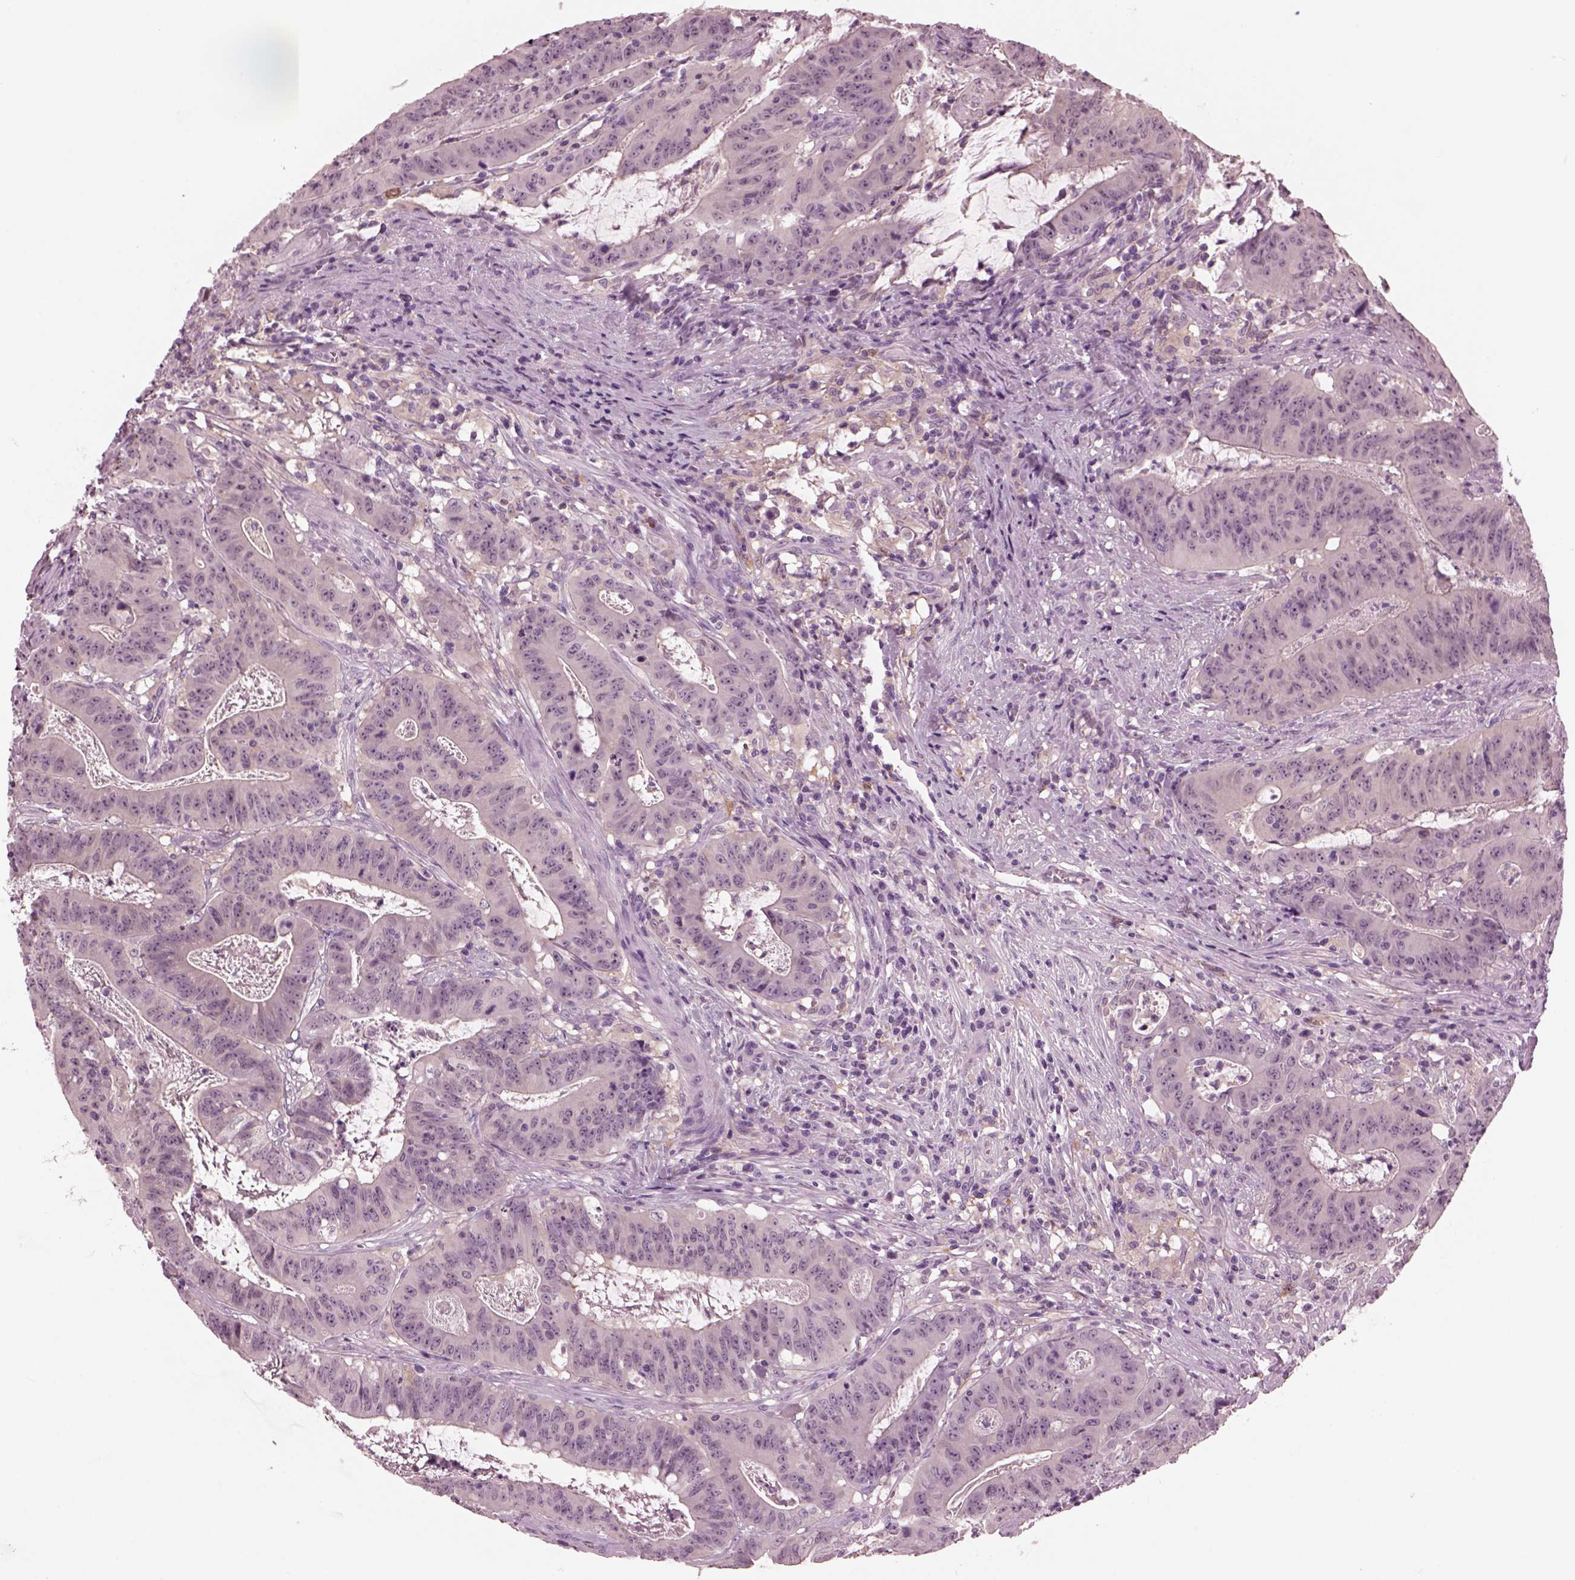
{"staining": {"intensity": "negative", "quantity": "none", "location": "none"}, "tissue": "colorectal cancer", "cell_type": "Tumor cells", "image_type": "cancer", "snomed": [{"axis": "morphology", "description": "Adenocarcinoma, NOS"}, {"axis": "topography", "description": "Colon"}], "caption": "Immunohistochemistry of human adenocarcinoma (colorectal) reveals no expression in tumor cells.", "gene": "SHTN1", "patient": {"sex": "male", "age": 33}}